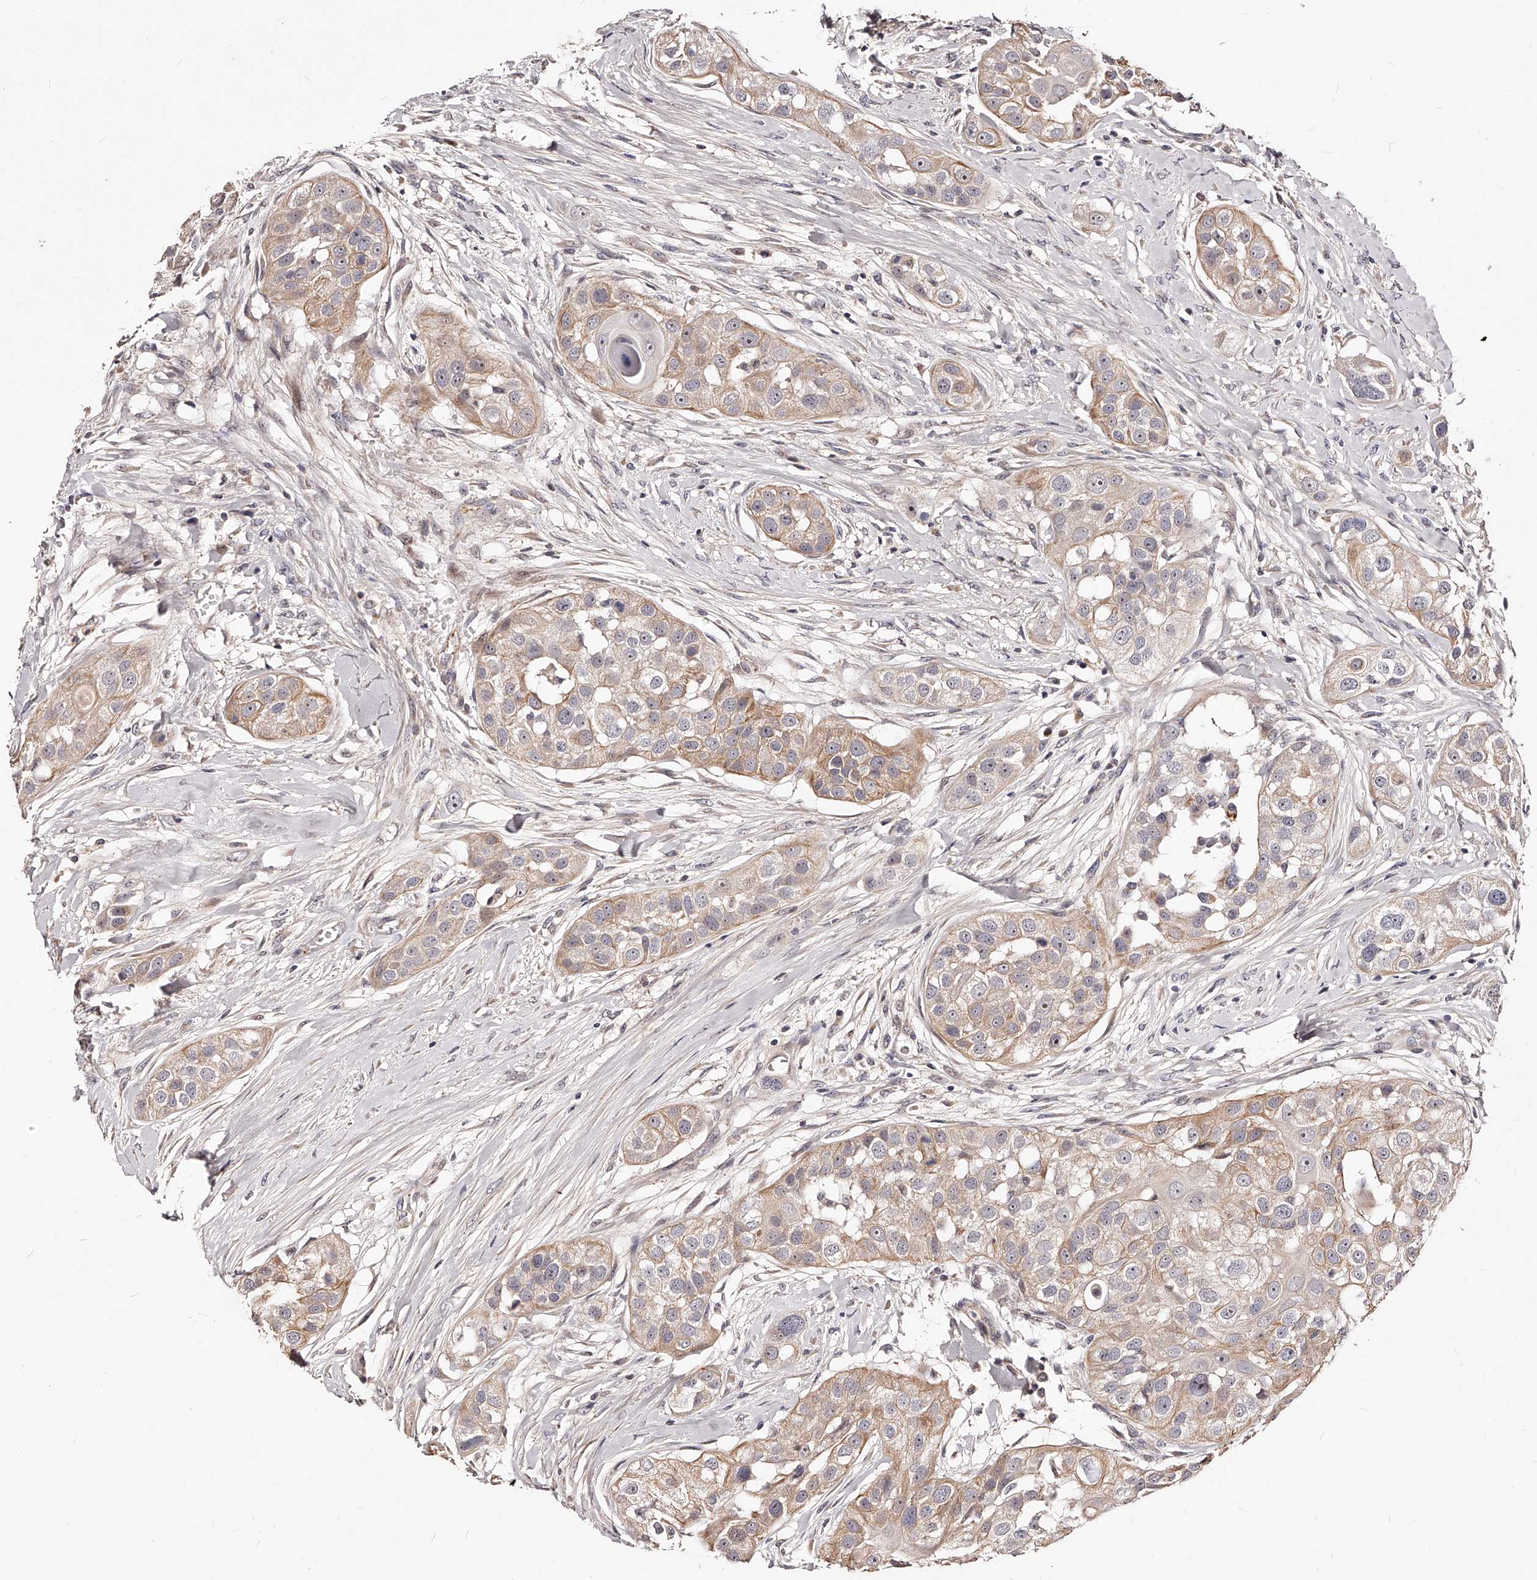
{"staining": {"intensity": "weak", "quantity": ">75%", "location": "cytoplasmic/membranous"}, "tissue": "head and neck cancer", "cell_type": "Tumor cells", "image_type": "cancer", "snomed": [{"axis": "morphology", "description": "Normal tissue, NOS"}, {"axis": "morphology", "description": "Squamous cell carcinoma, NOS"}, {"axis": "topography", "description": "Skeletal muscle"}, {"axis": "topography", "description": "Head-Neck"}], "caption": "Immunohistochemistry photomicrograph of head and neck squamous cell carcinoma stained for a protein (brown), which demonstrates low levels of weak cytoplasmic/membranous staining in about >75% of tumor cells.", "gene": "ZNF502", "patient": {"sex": "male", "age": 51}}